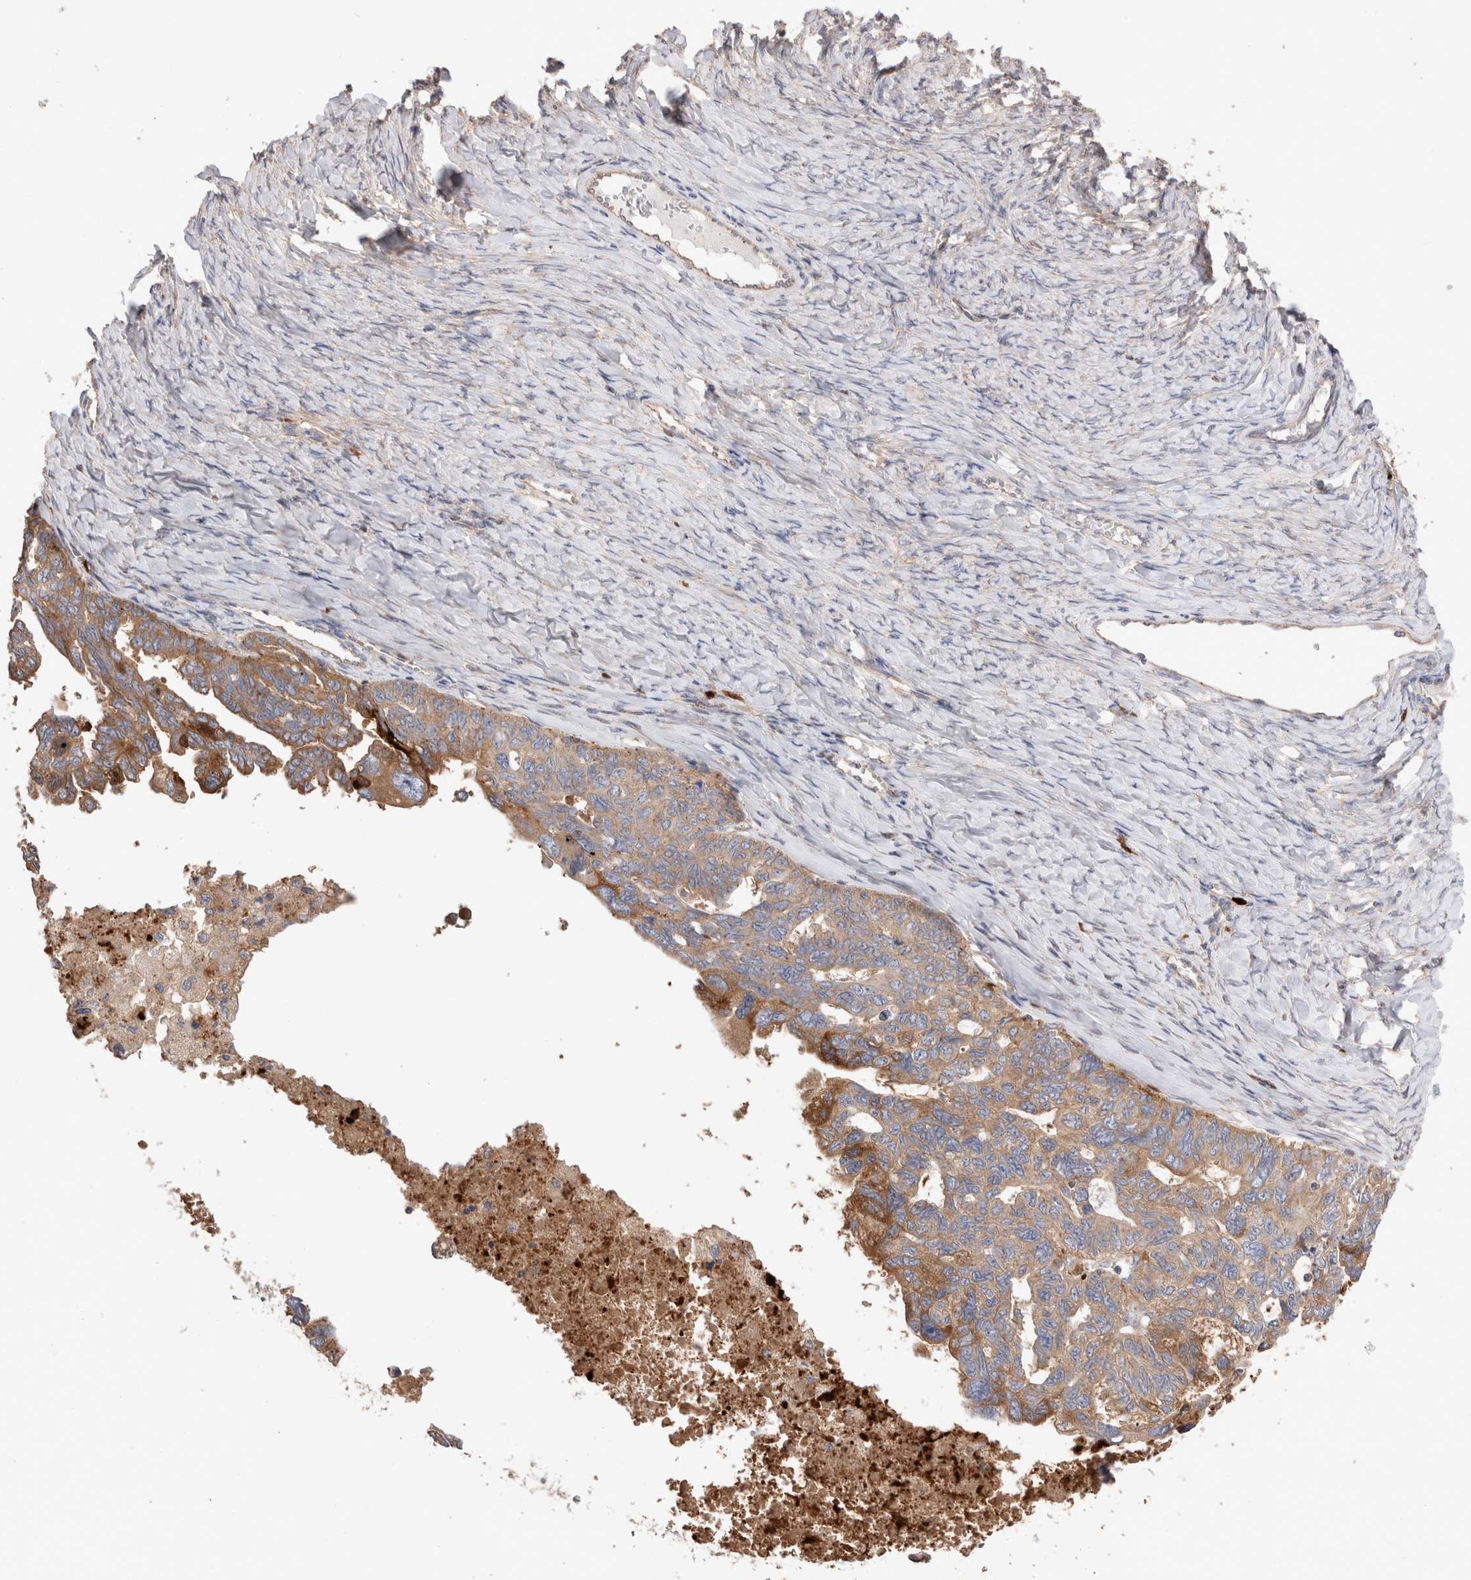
{"staining": {"intensity": "weak", "quantity": ">75%", "location": "cytoplasmic/membranous"}, "tissue": "ovarian cancer", "cell_type": "Tumor cells", "image_type": "cancer", "snomed": [{"axis": "morphology", "description": "Cystadenocarcinoma, serous, NOS"}, {"axis": "topography", "description": "Ovary"}], "caption": "Protein expression analysis of ovarian serous cystadenocarcinoma exhibits weak cytoplasmic/membranous expression in approximately >75% of tumor cells.", "gene": "NXT2", "patient": {"sex": "female", "age": 79}}